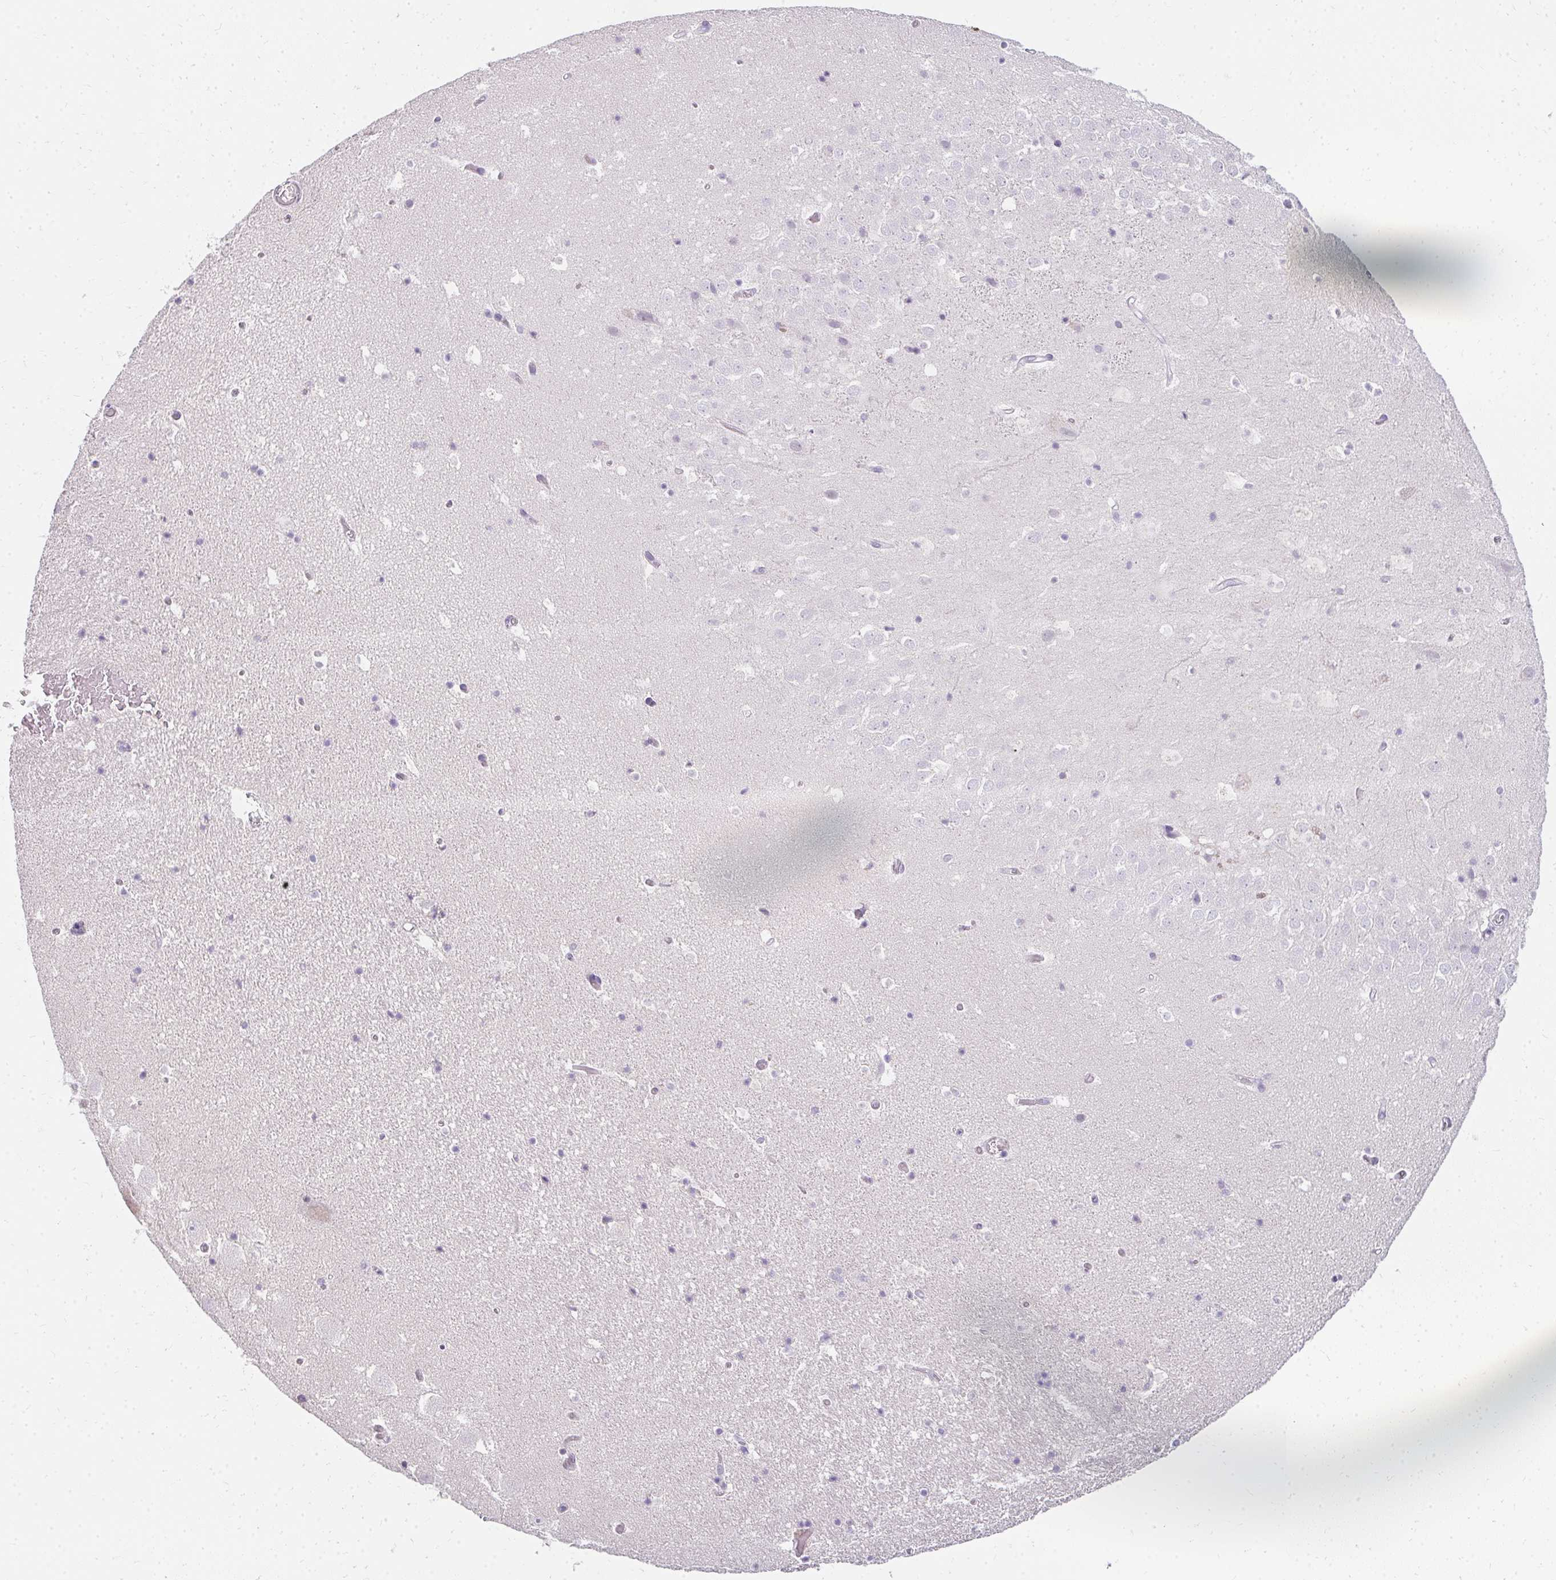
{"staining": {"intensity": "negative", "quantity": "none", "location": "none"}, "tissue": "hippocampus", "cell_type": "Glial cells", "image_type": "normal", "snomed": [{"axis": "morphology", "description": "Normal tissue, NOS"}, {"axis": "topography", "description": "Hippocampus"}], "caption": "Protein analysis of unremarkable hippocampus reveals no significant staining in glial cells.", "gene": "PPP1R3G", "patient": {"sex": "female", "age": 42}}